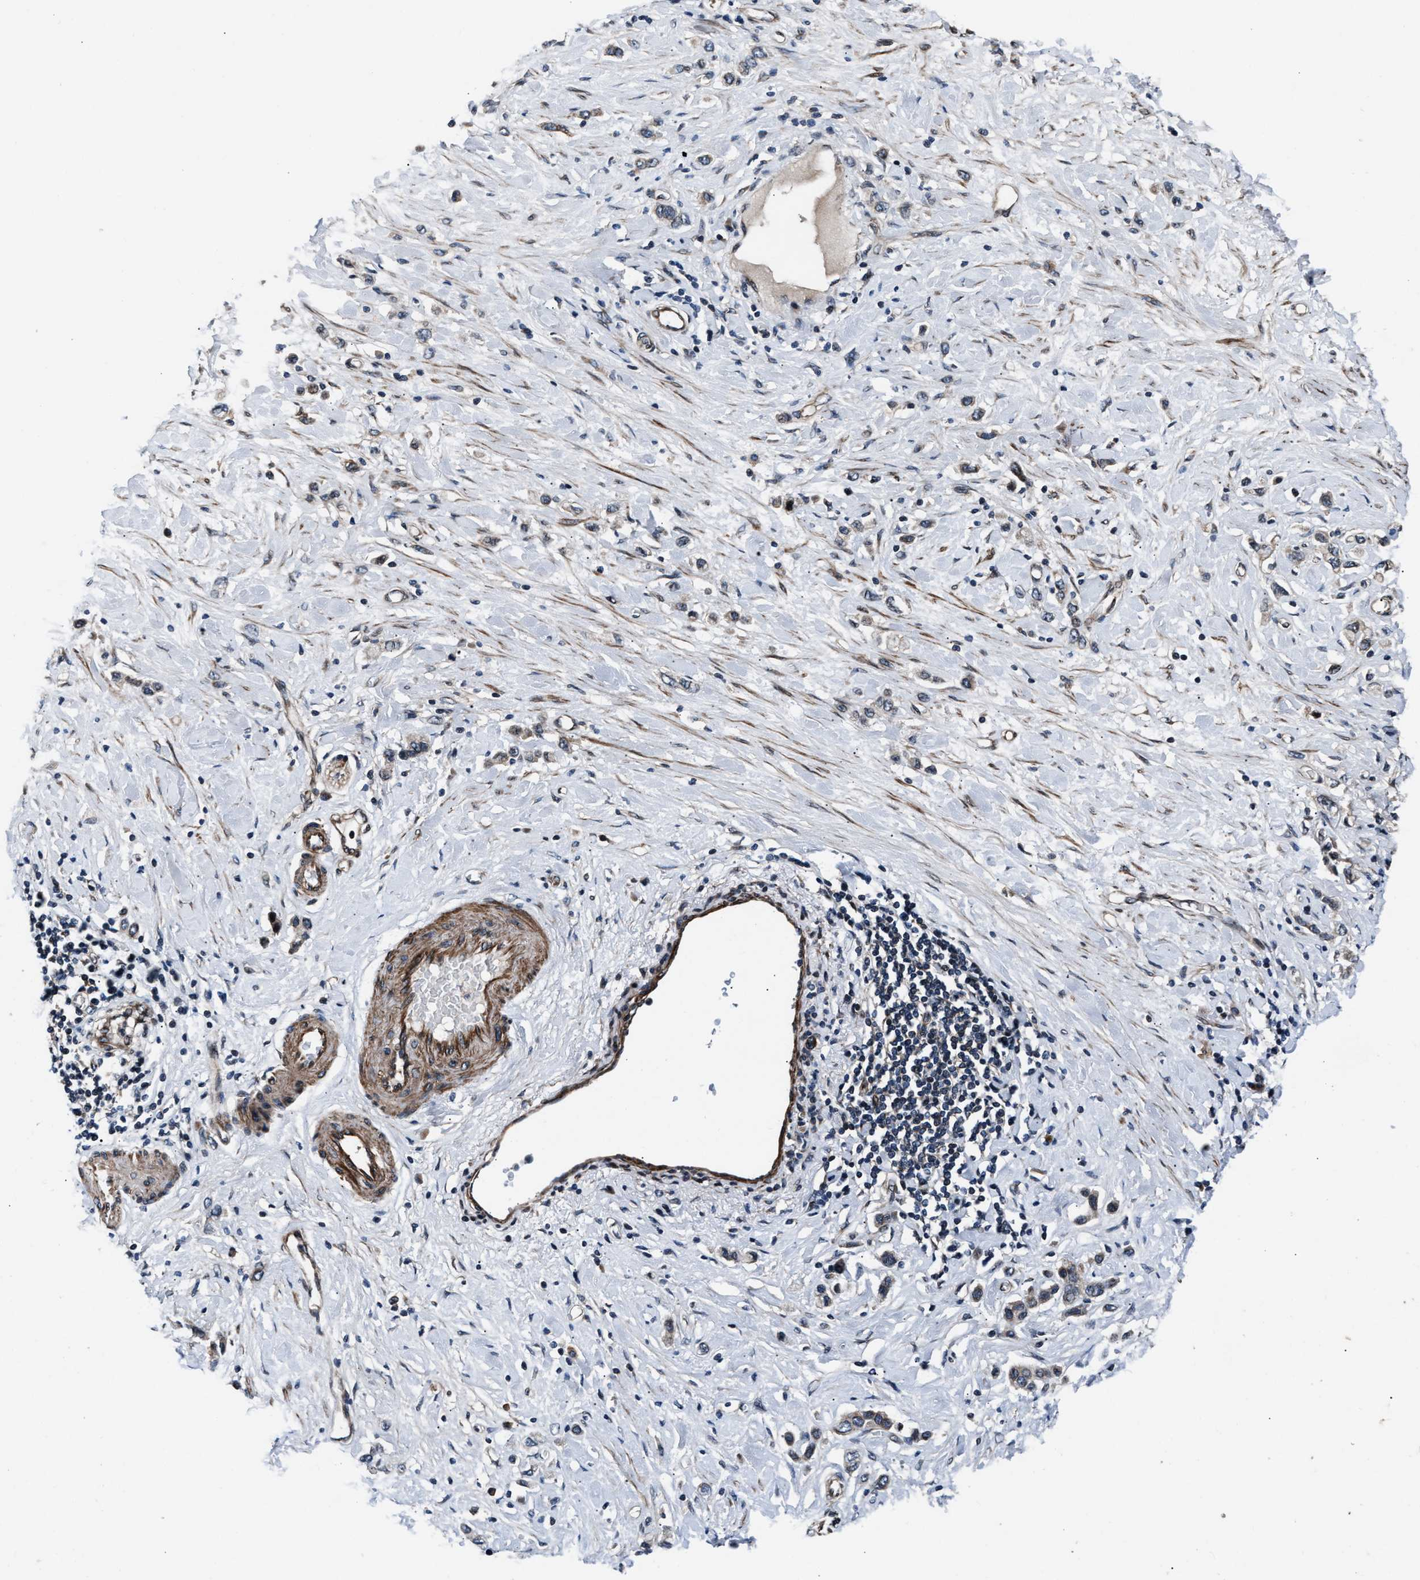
{"staining": {"intensity": "weak", "quantity": "25%-75%", "location": "cytoplasmic/membranous"}, "tissue": "stomach cancer", "cell_type": "Tumor cells", "image_type": "cancer", "snomed": [{"axis": "morphology", "description": "Adenocarcinoma, NOS"}, {"axis": "topography", "description": "Stomach"}], "caption": "Immunohistochemistry photomicrograph of neoplastic tissue: stomach cancer stained using immunohistochemistry (IHC) reveals low levels of weak protein expression localized specifically in the cytoplasmic/membranous of tumor cells, appearing as a cytoplasmic/membranous brown color.", "gene": "DYNC2I1", "patient": {"sex": "female", "age": 65}}